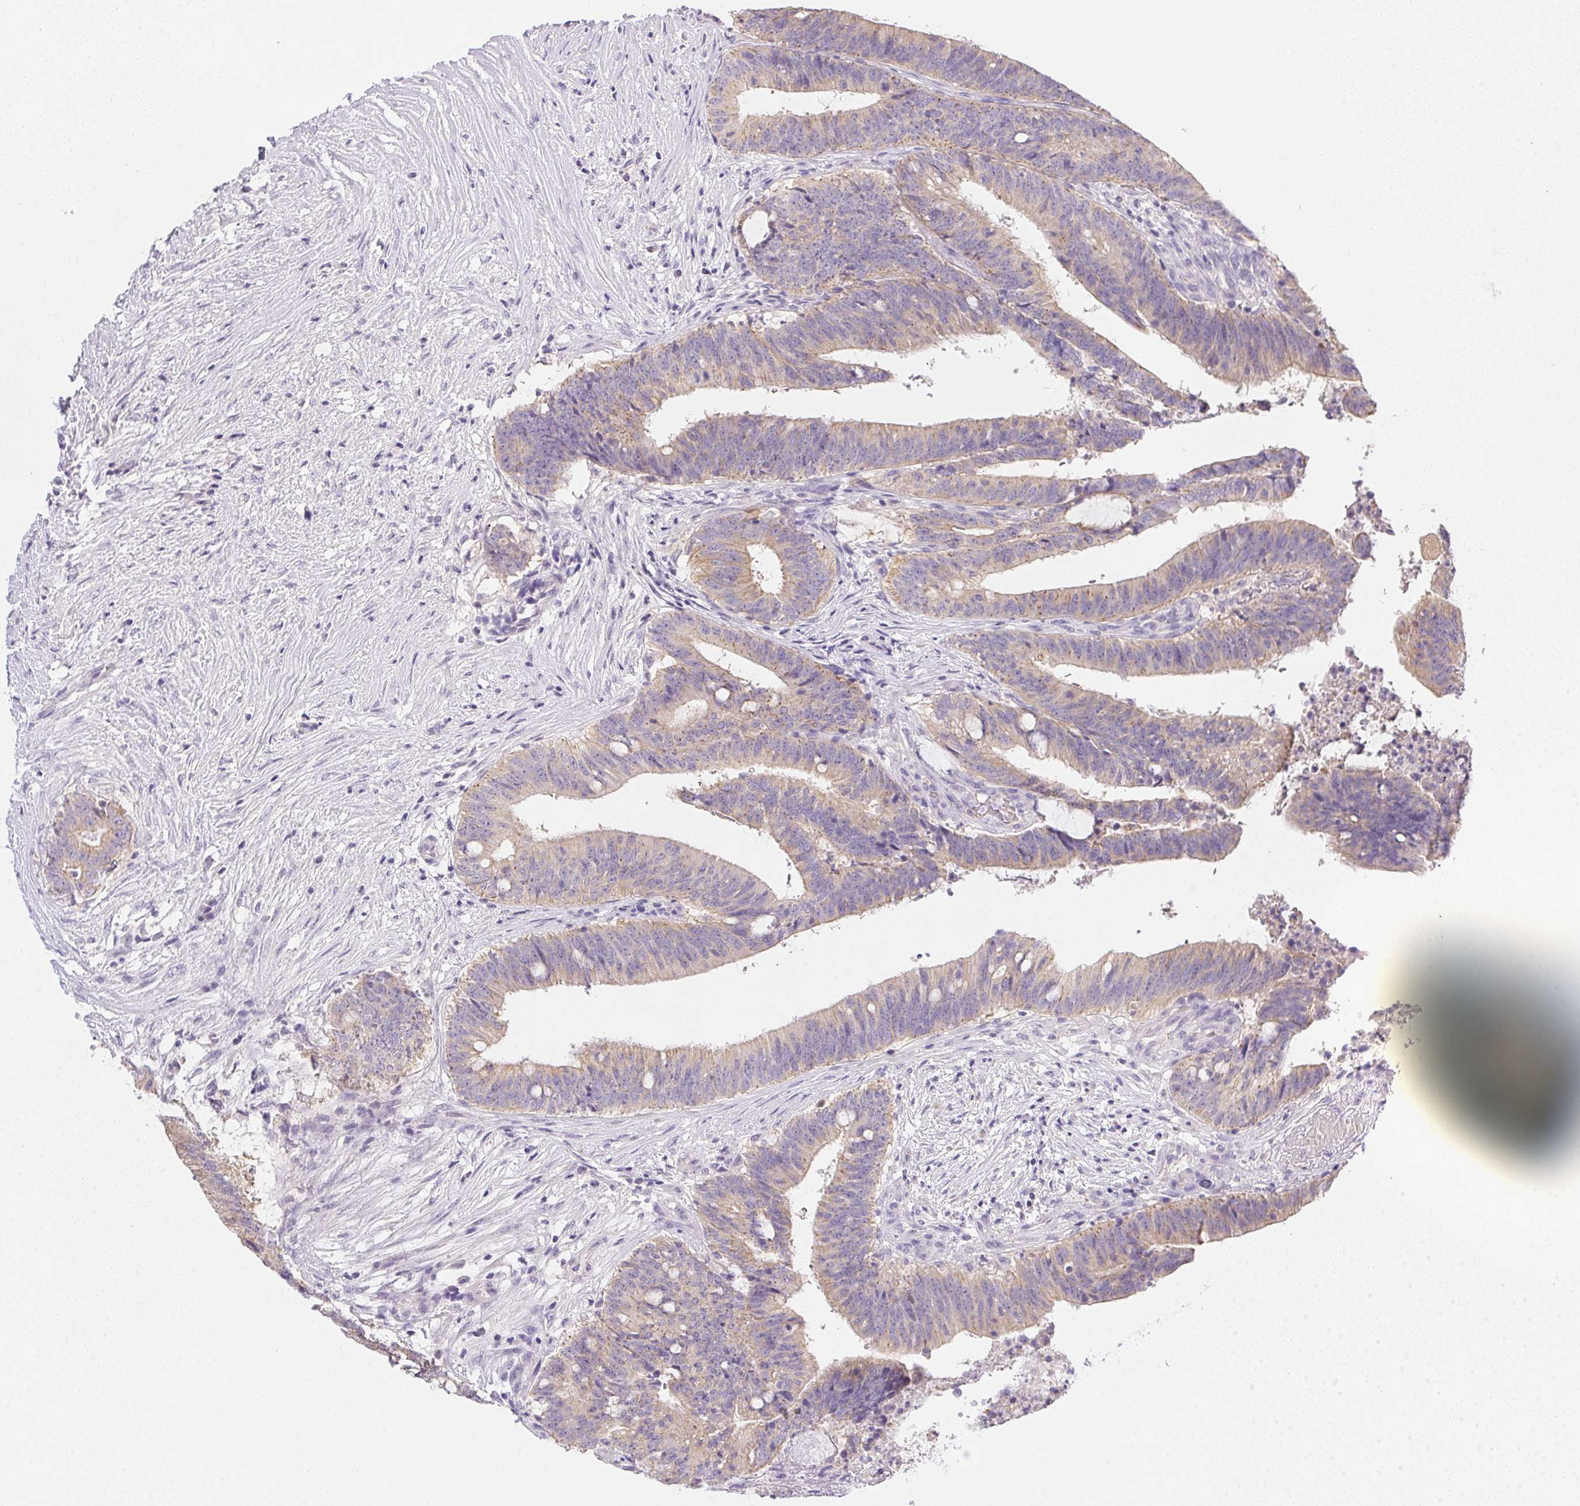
{"staining": {"intensity": "weak", "quantity": "25%-75%", "location": "cytoplasmic/membranous"}, "tissue": "colorectal cancer", "cell_type": "Tumor cells", "image_type": "cancer", "snomed": [{"axis": "morphology", "description": "Adenocarcinoma, NOS"}, {"axis": "topography", "description": "Colon"}], "caption": "DAB immunohistochemical staining of colorectal cancer (adenocarcinoma) exhibits weak cytoplasmic/membranous protein staining in approximately 25%-75% of tumor cells.", "gene": "SLC17A7", "patient": {"sex": "female", "age": 43}}